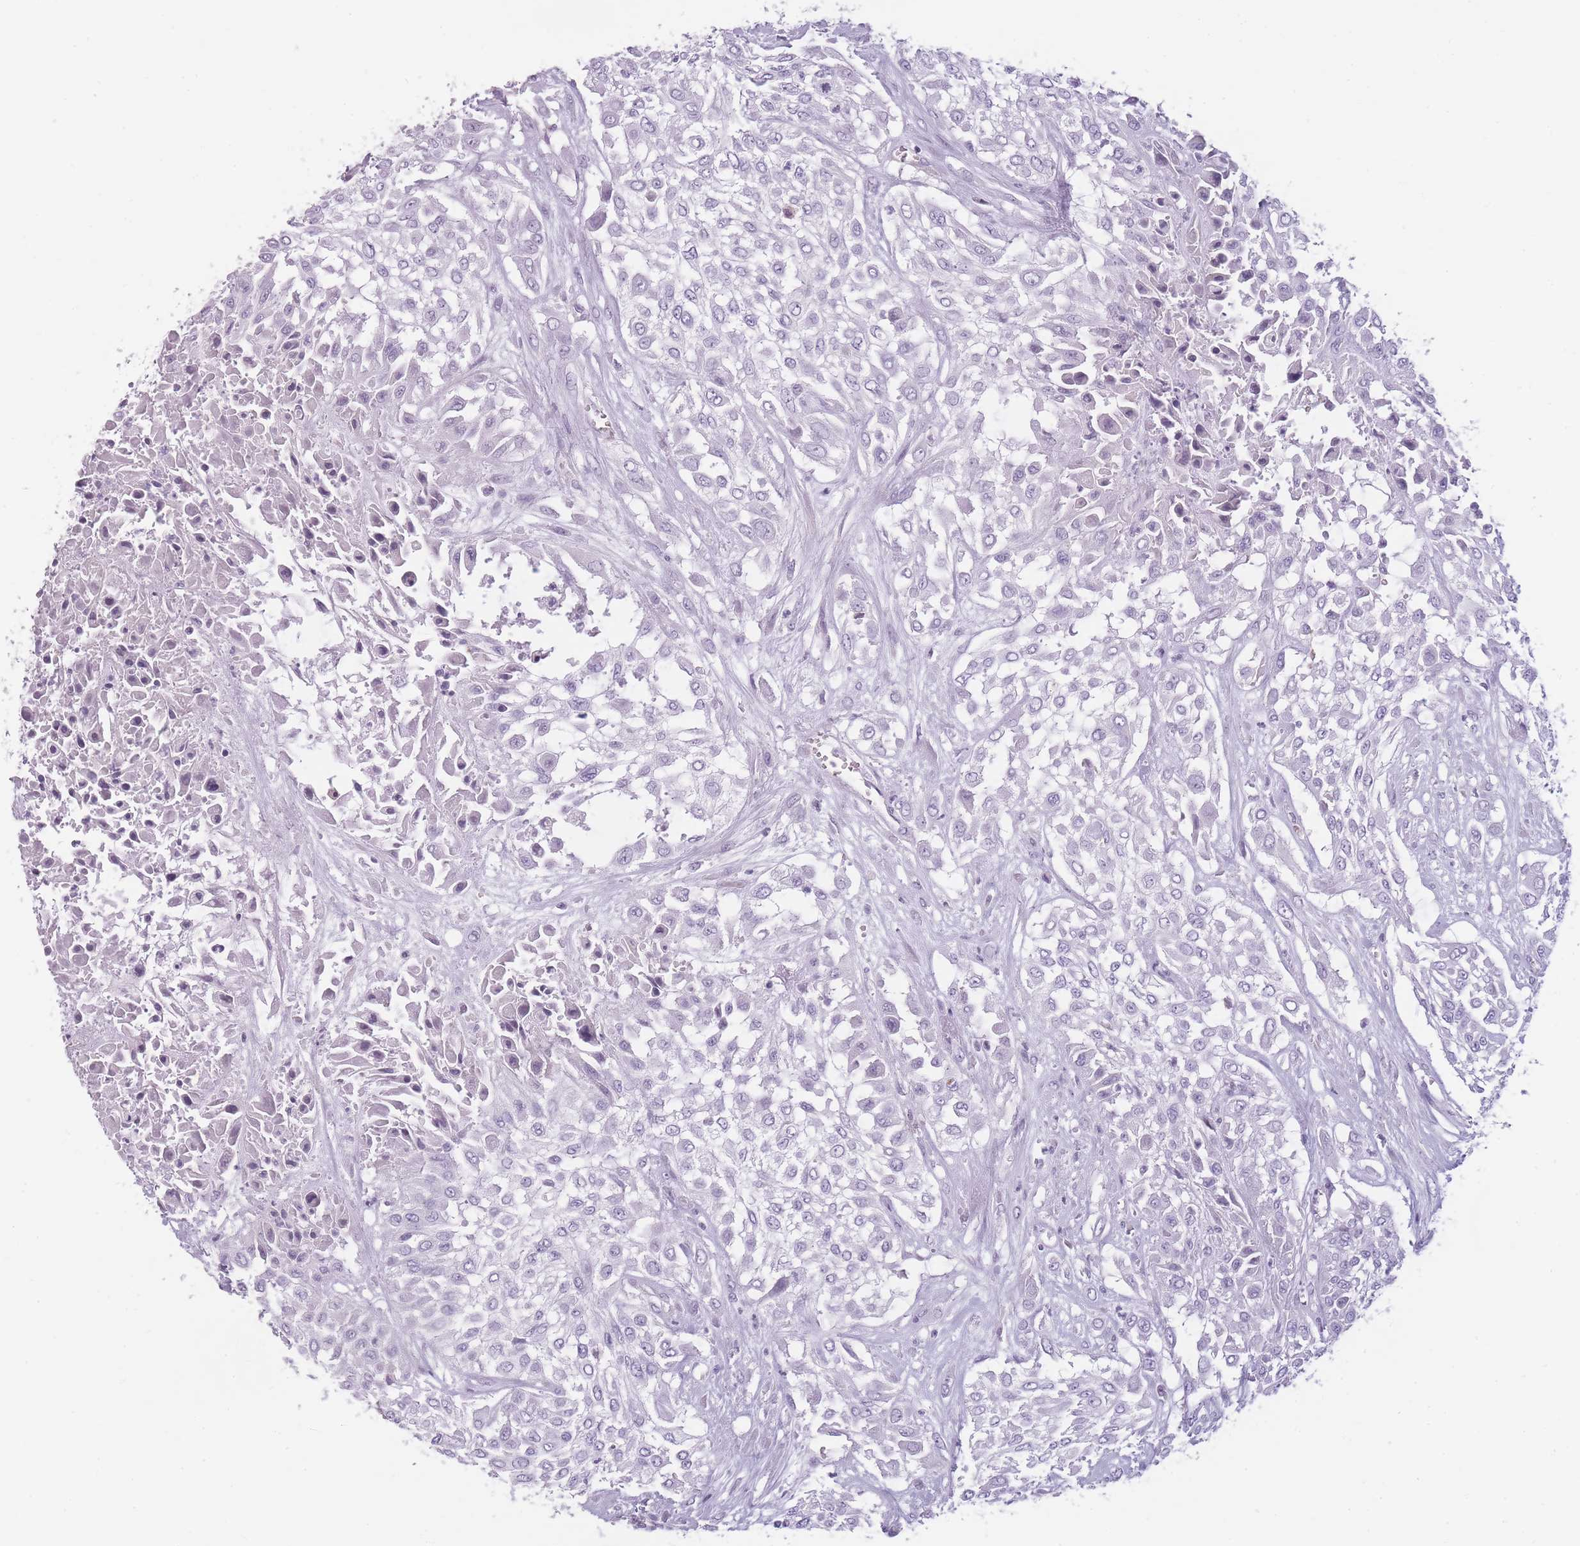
{"staining": {"intensity": "negative", "quantity": "none", "location": "none"}, "tissue": "urothelial cancer", "cell_type": "Tumor cells", "image_type": "cancer", "snomed": [{"axis": "morphology", "description": "Urothelial carcinoma, High grade"}, {"axis": "topography", "description": "Urinary bladder"}], "caption": "Histopathology image shows no significant protein expression in tumor cells of high-grade urothelial carcinoma.", "gene": "GGT1", "patient": {"sex": "male", "age": 57}}